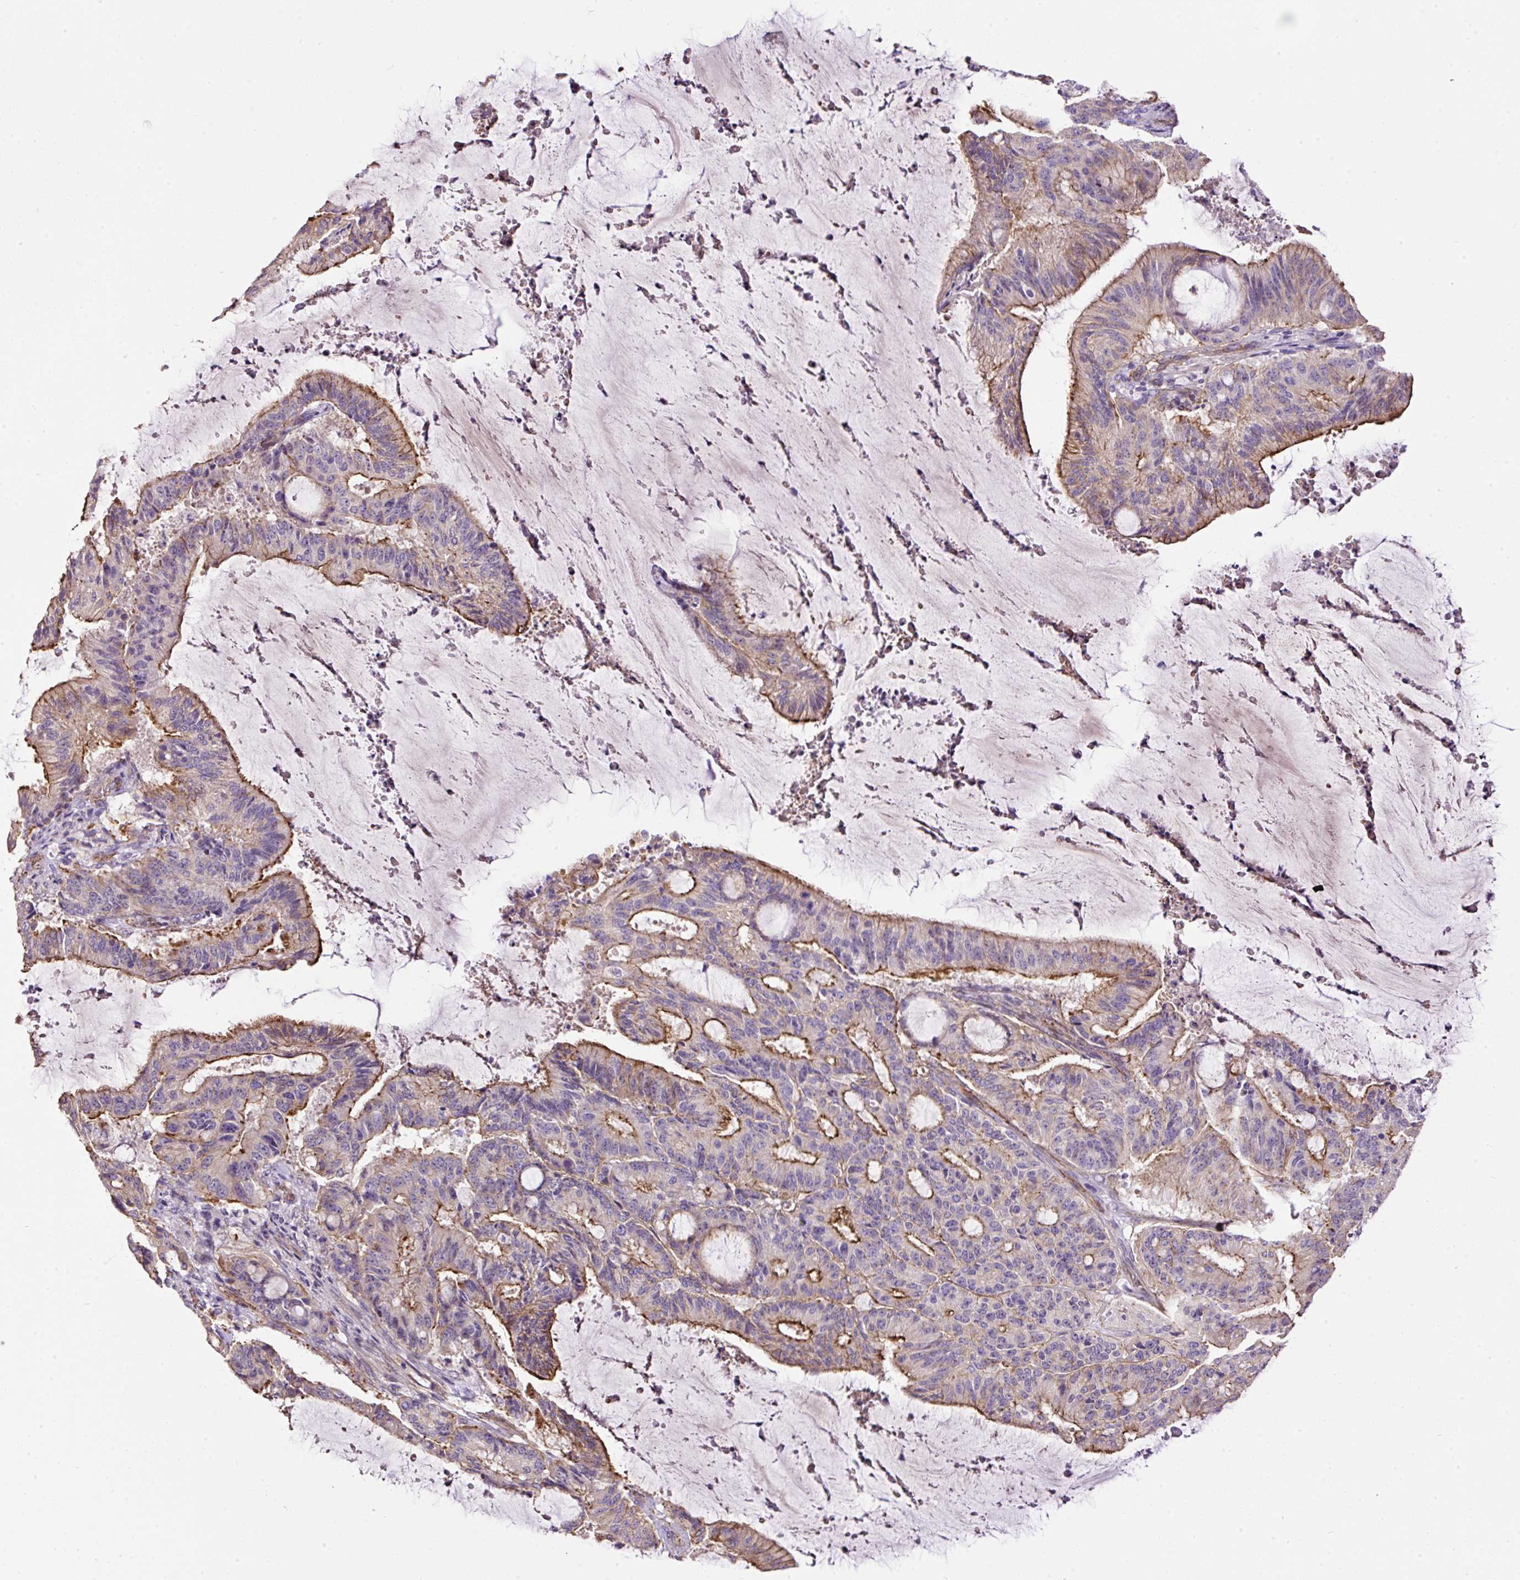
{"staining": {"intensity": "moderate", "quantity": "<25%", "location": "cytoplasmic/membranous"}, "tissue": "liver cancer", "cell_type": "Tumor cells", "image_type": "cancer", "snomed": [{"axis": "morphology", "description": "Normal tissue, NOS"}, {"axis": "morphology", "description": "Cholangiocarcinoma"}, {"axis": "topography", "description": "Liver"}, {"axis": "topography", "description": "Peripheral nerve tissue"}], "caption": "DAB immunohistochemical staining of human liver cholangiocarcinoma shows moderate cytoplasmic/membranous protein positivity in about <25% of tumor cells.", "gene": "MAGEB16", "patient": {"sex": "female", "age": 73}}